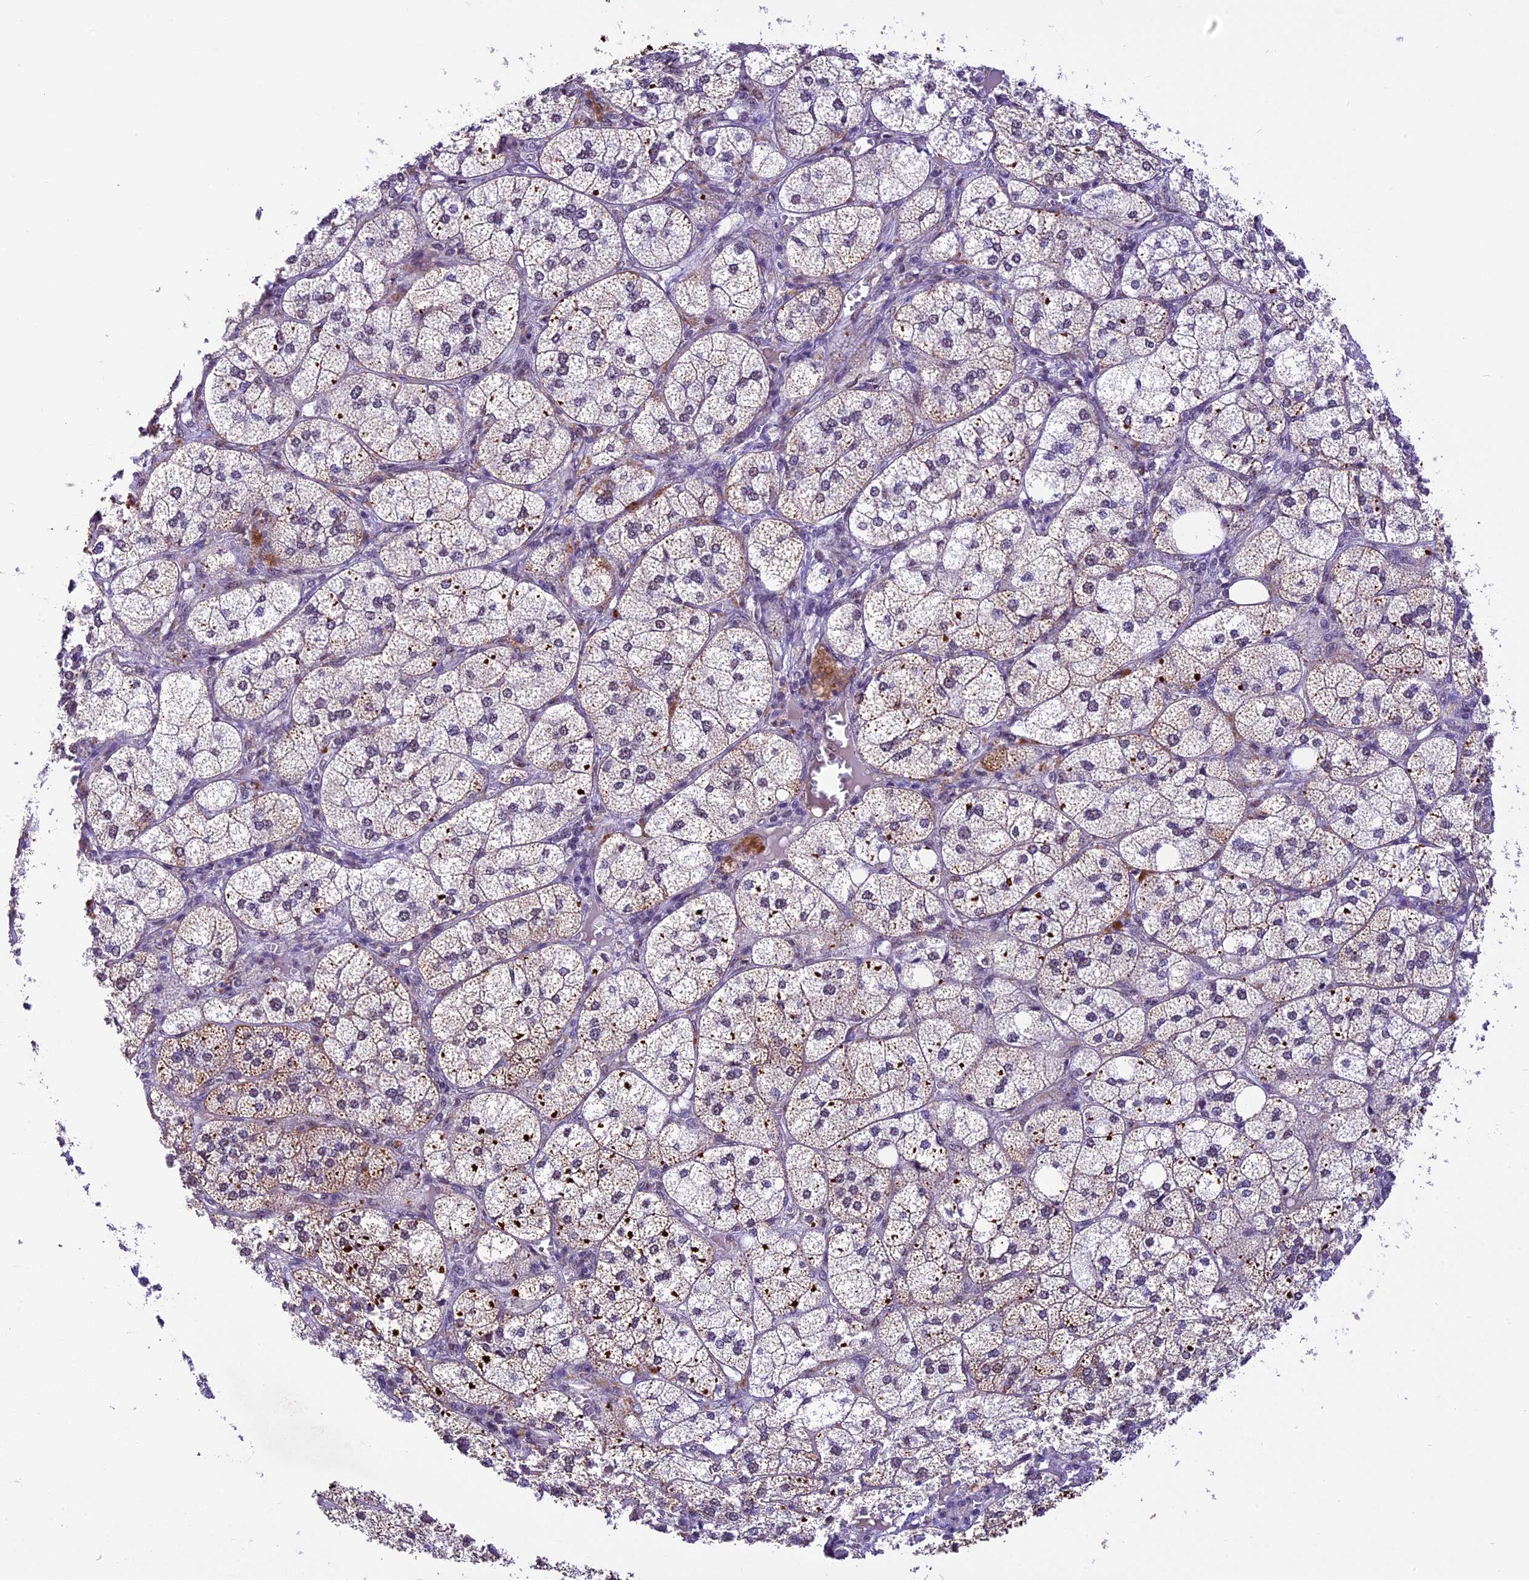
{"staining": {"intensity": "strong", "quantity": "25%-75%", "location": "cytoplasmic/membranous"}, "tissue": "adrenal gland", "cell_type": "Glandular cells", "image_type": "normal", "snomed": [{"axis": "morphology", "description": "Normal tissue, NOS"}, {"axis": "topography", "description": "Adrenal gland"}], "caption": "Brown immunohistochemical staining in normal human adrenal gland shows strong cytoplasmic/membranous positivity in approximately 25%-75% of glandular cells. (IHC, brightfield microscopy, high magnification).", "gene": "CARS2", "patient": {"sex": "female", "age": 61}}